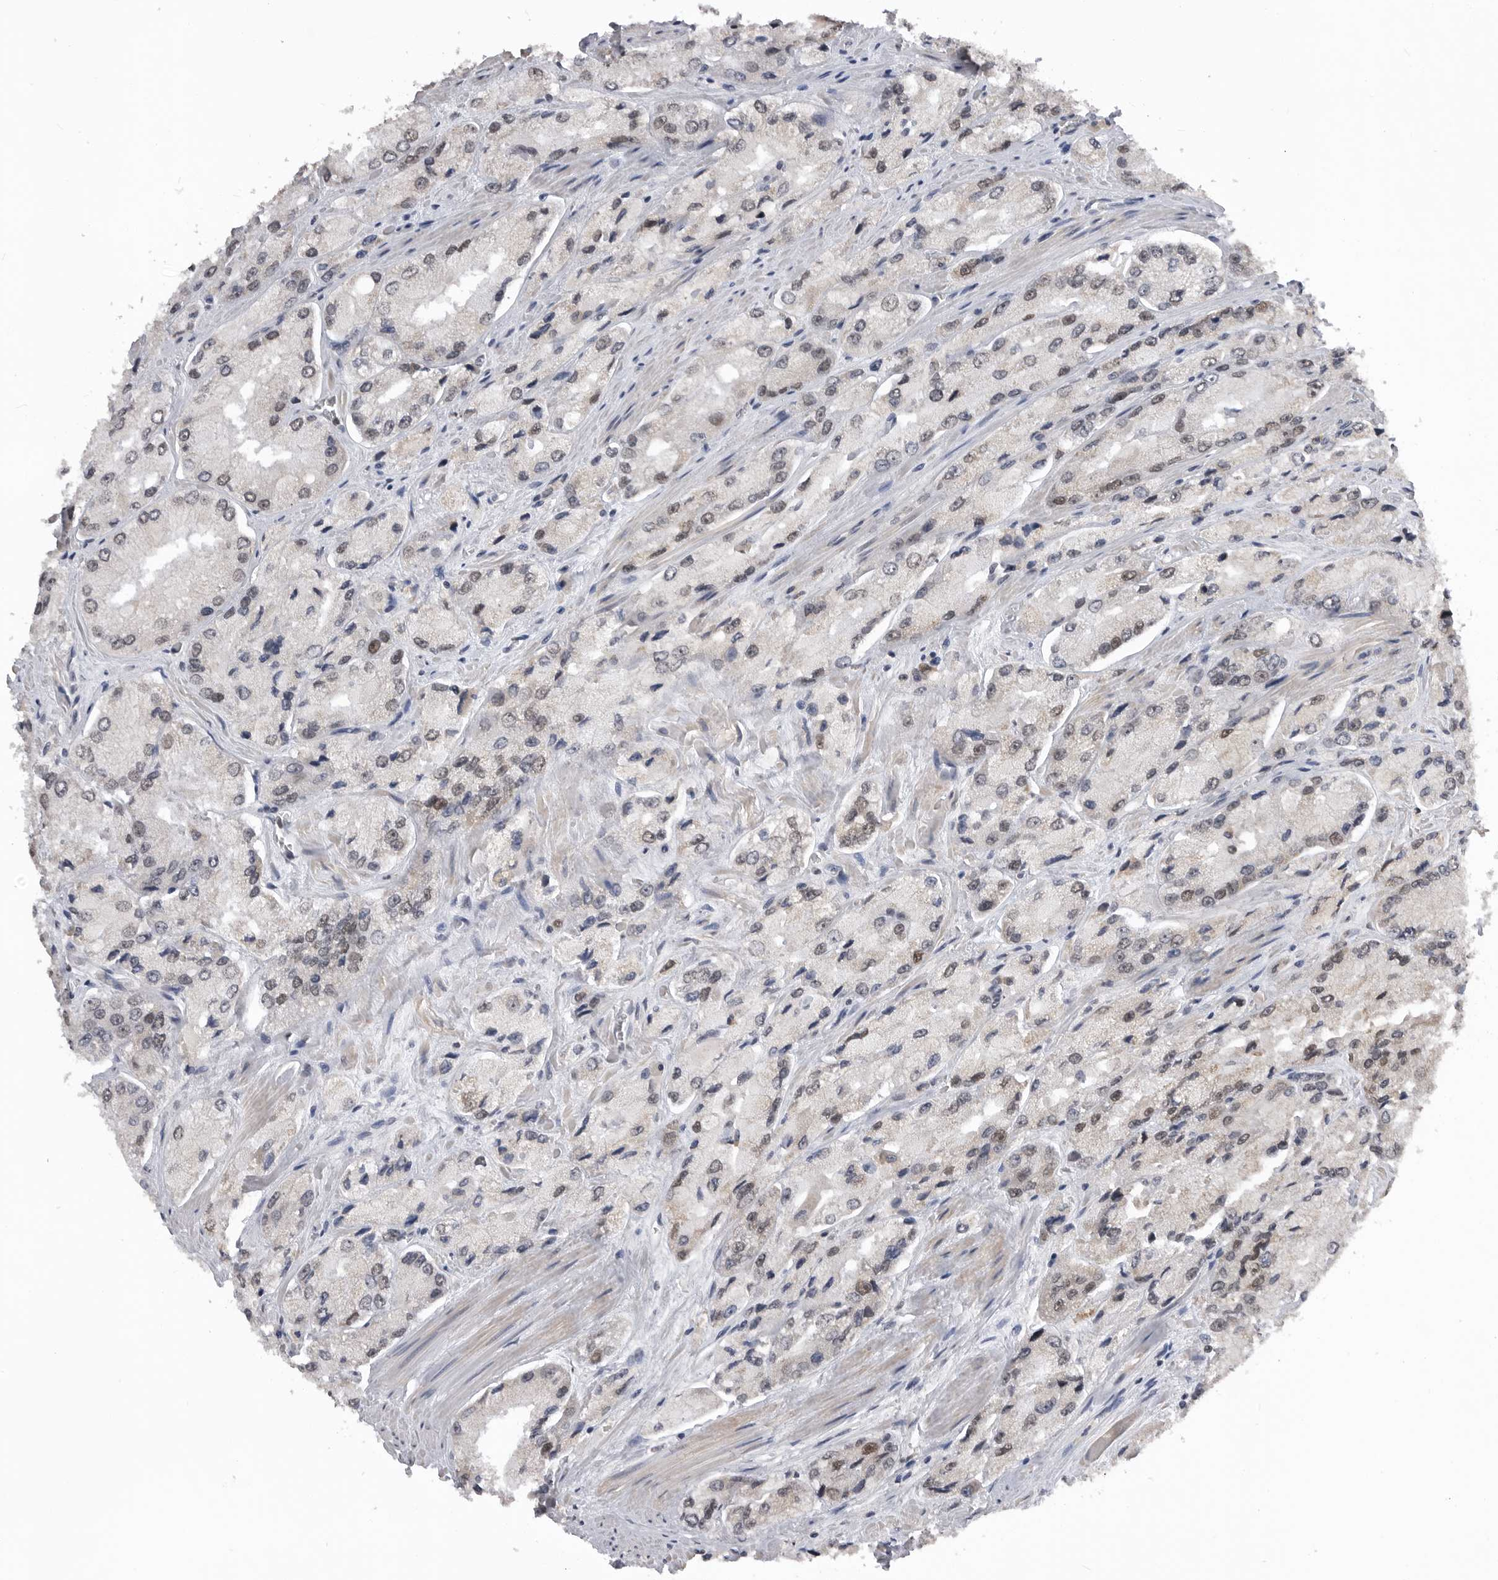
{"staining": {"intensity": "weak", "quantity": "25%-75%", "location": "nuclear"}, "tissue": "prostate cancer", "cell_type": "Tumor cells", "image_type": "cancer", "snomed": [{"axis": "morphology", "description": "Adenocarcinoma, High grade"}, {"axis": "topography", "description": "Prostate"}], "caption": "Immunohistochemistry (IHC) image of adenocarcinoma (high-grade) (prostate) stained for a protein (brown), which shows low levels of weak nuclear positivity in about 25%-75% of tumor cells.", "gene": "SMARCC1", "patient": {"sex": "male", "age": 58}}